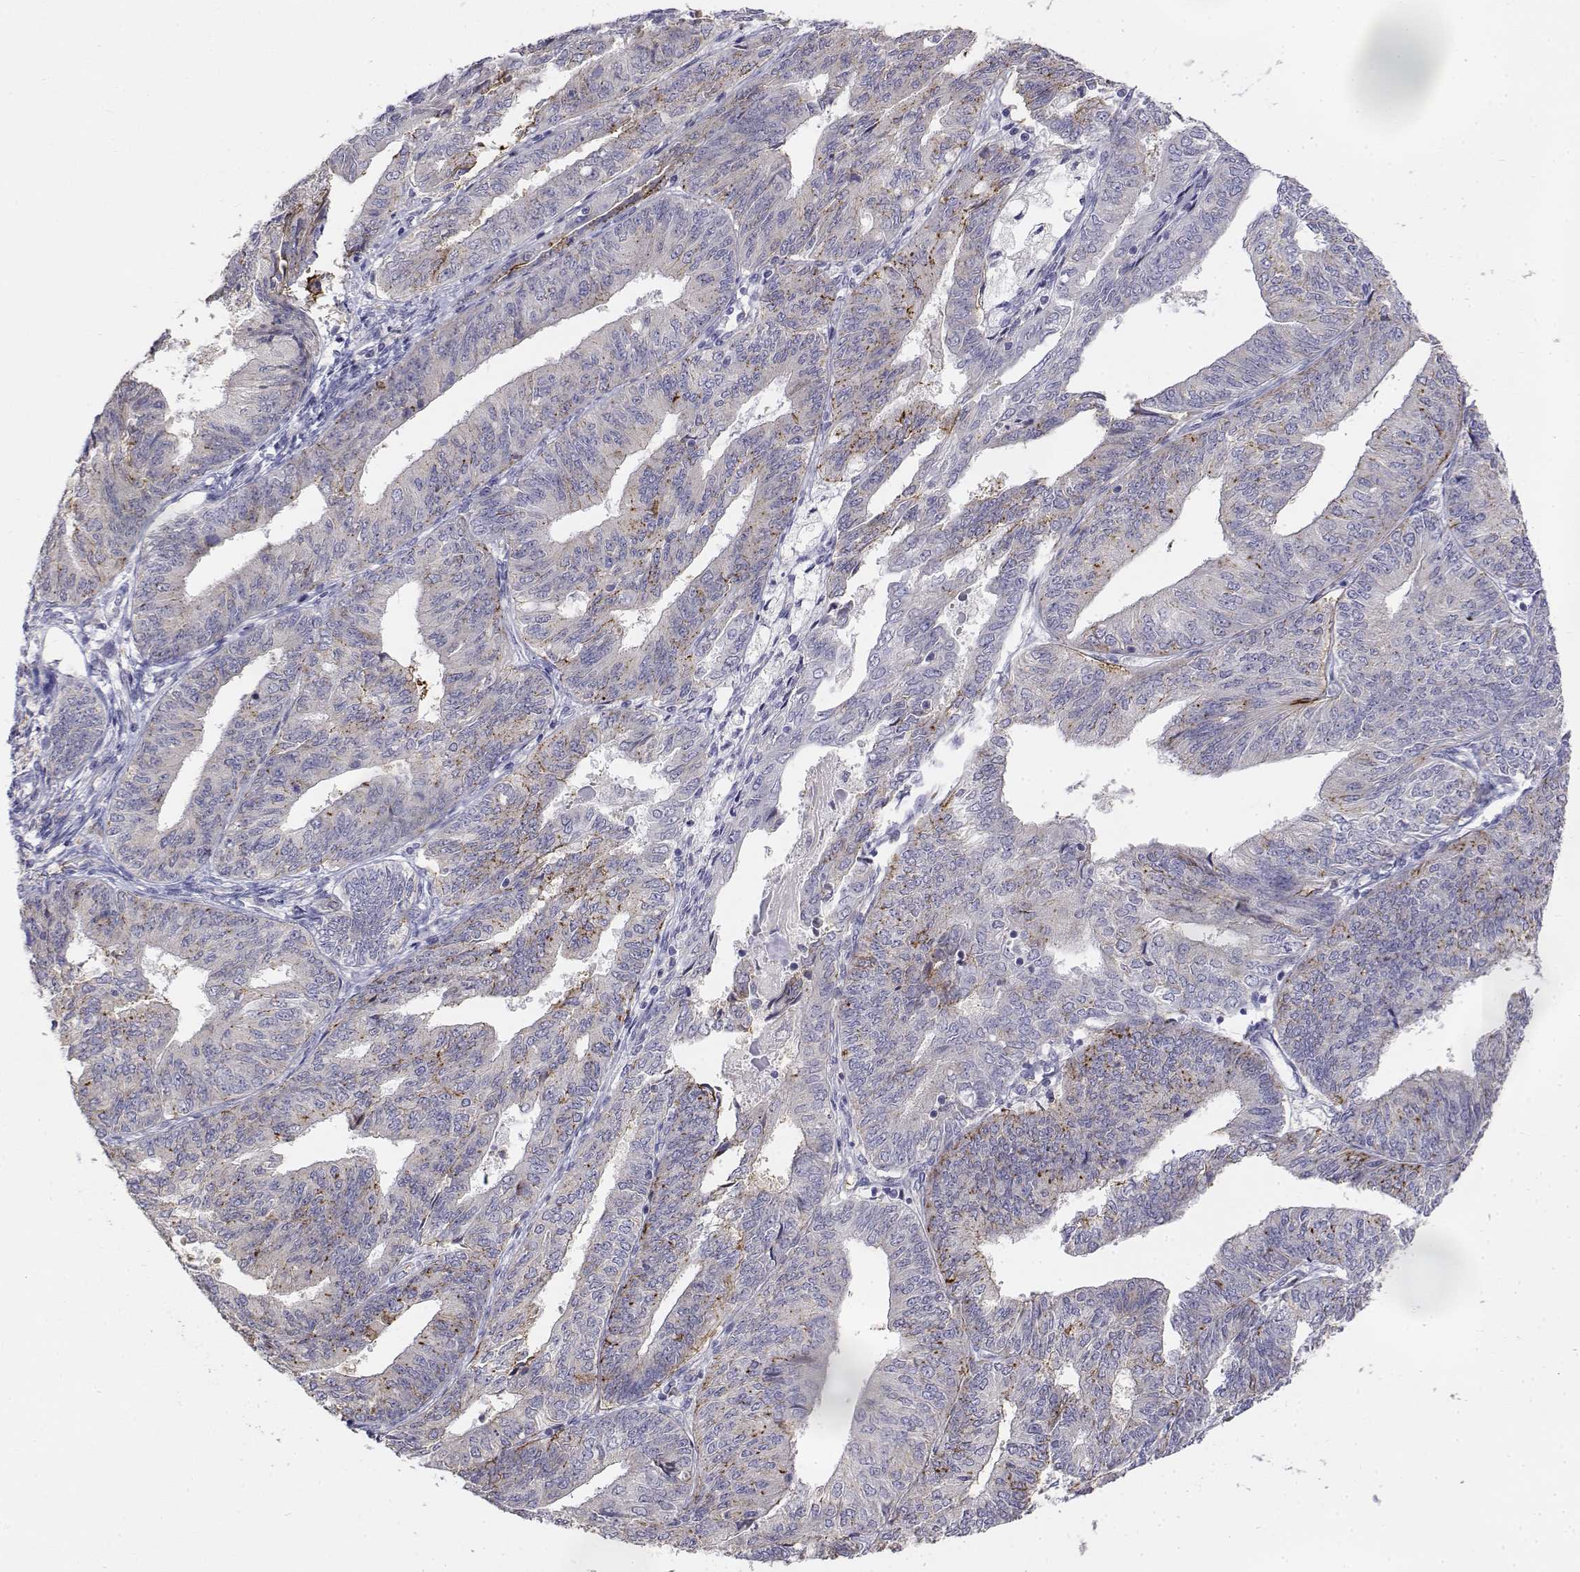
{"staining": {"intensity": "negative", "quantity": "none", "location": "none"}, "tissue": "endometrial cancer", "cell_type": "Tumor cells", "image_type": "cancer", "snomed": [{"axis": "morphology", "description": "Adenocarcinoma, NOS"}, {"axis": "topography", "description": "Endometrium"}], "caption": "Adenocarcinoma (endometrial) was stained to show a protein in brown. There is no significant staining in tumor cells.", "gene": "CADM1", "patient": {"sex": "female", "age": 58}}